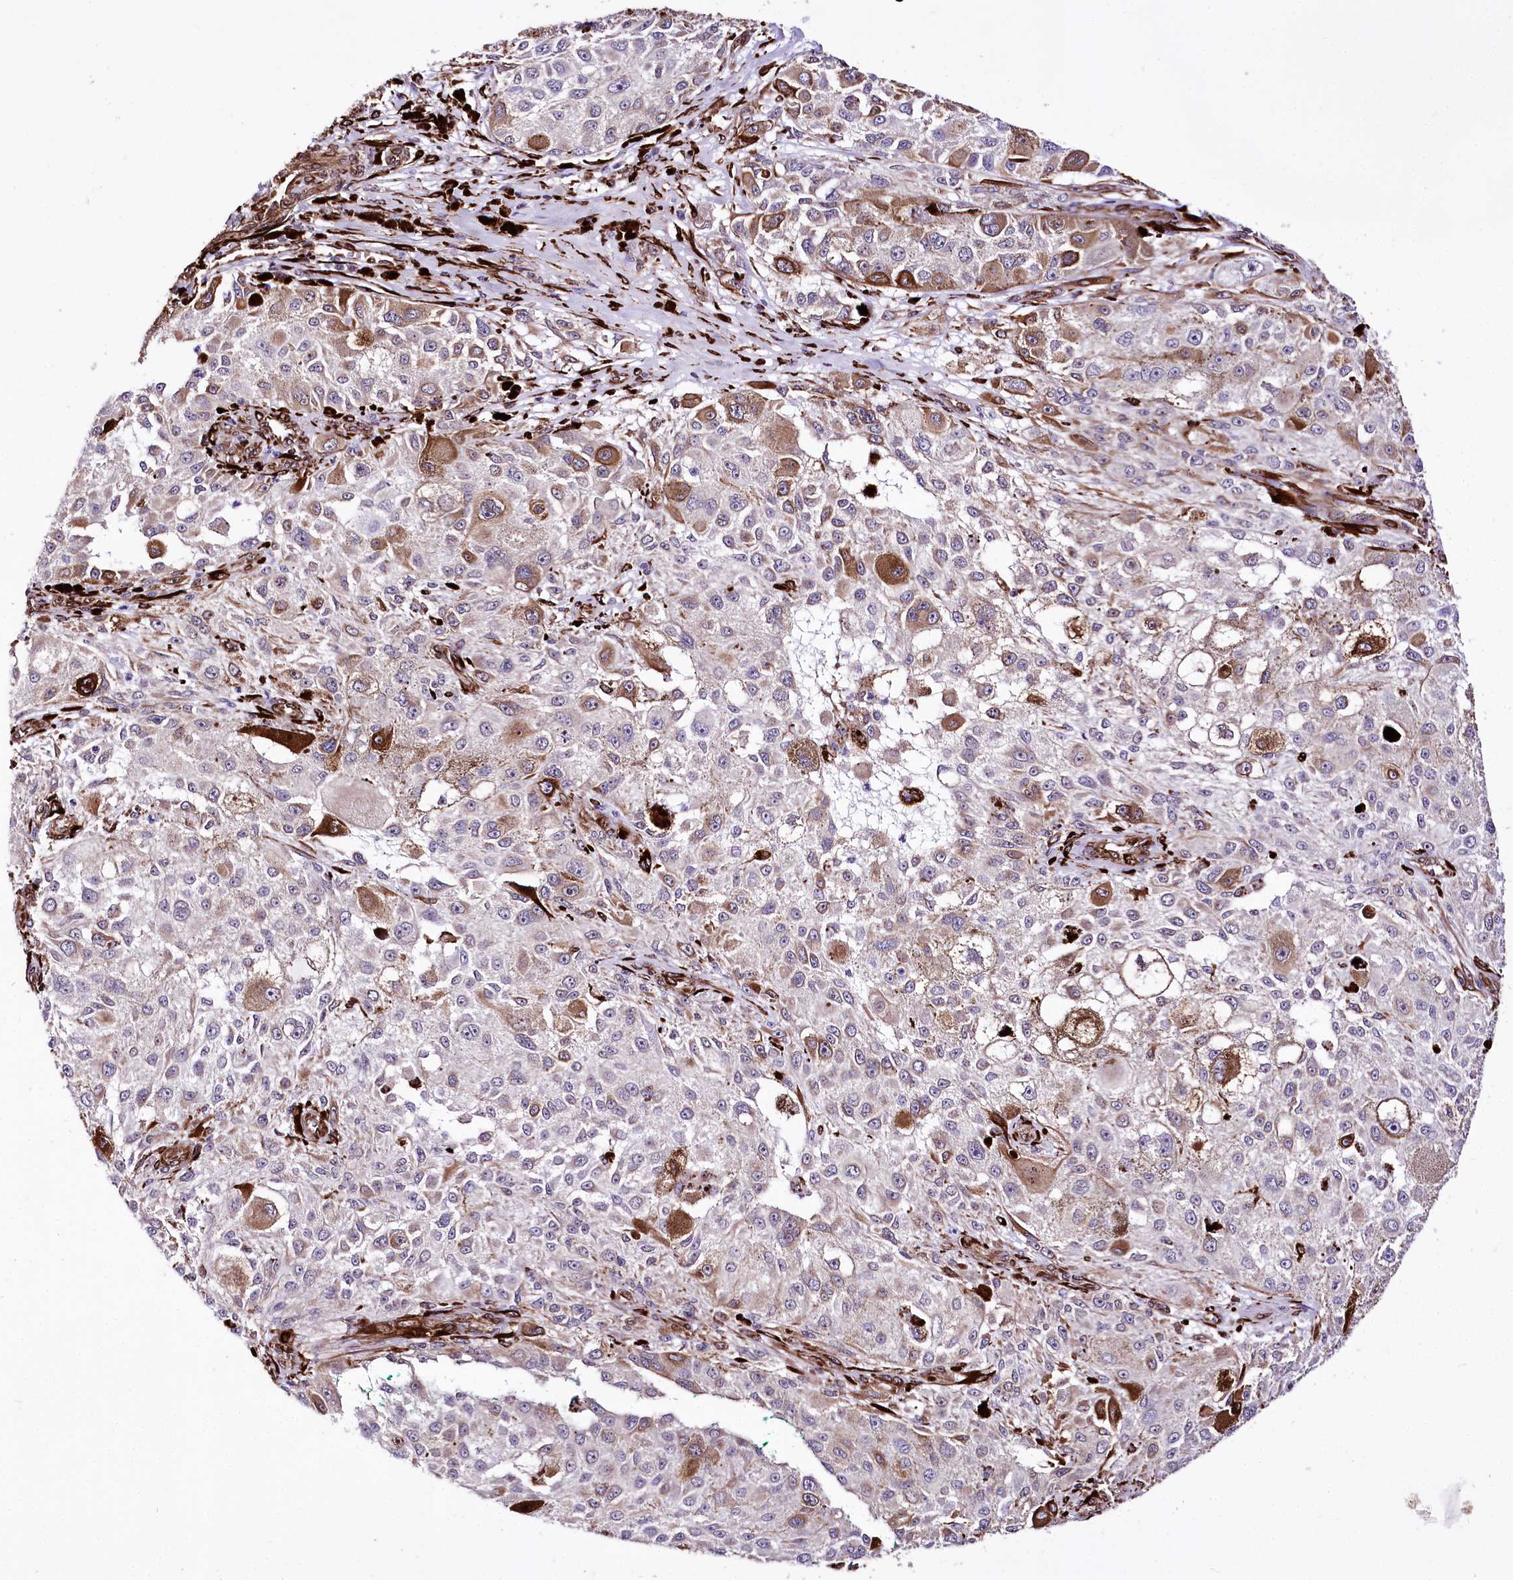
{"staining": {"intensity": "moderate", "quantity": "<25%", "location": "cytoplasmic/membranous"}, "tissue": "melanoma", "cell_type": "Tumor cells", "image_type": "cancer", "snomed": [{"axis": "morphology", "description": "Necrosis, NOS"}, {"axis": "morphology", "description": "Malignant melanoma, NOS"}, {"axis": "topography", "description": "Skin"}], "caption": "Immunohistochemical staining of human melanoma displays low levels of moderate cytoplasmic/membranous protein staining in approximately <25% of tumor cells. The protein of interest is shown in brown color, while the nuclei are stained blue.", "gene": "WWC1", "patient": {"sex": "female", "age": 87}}